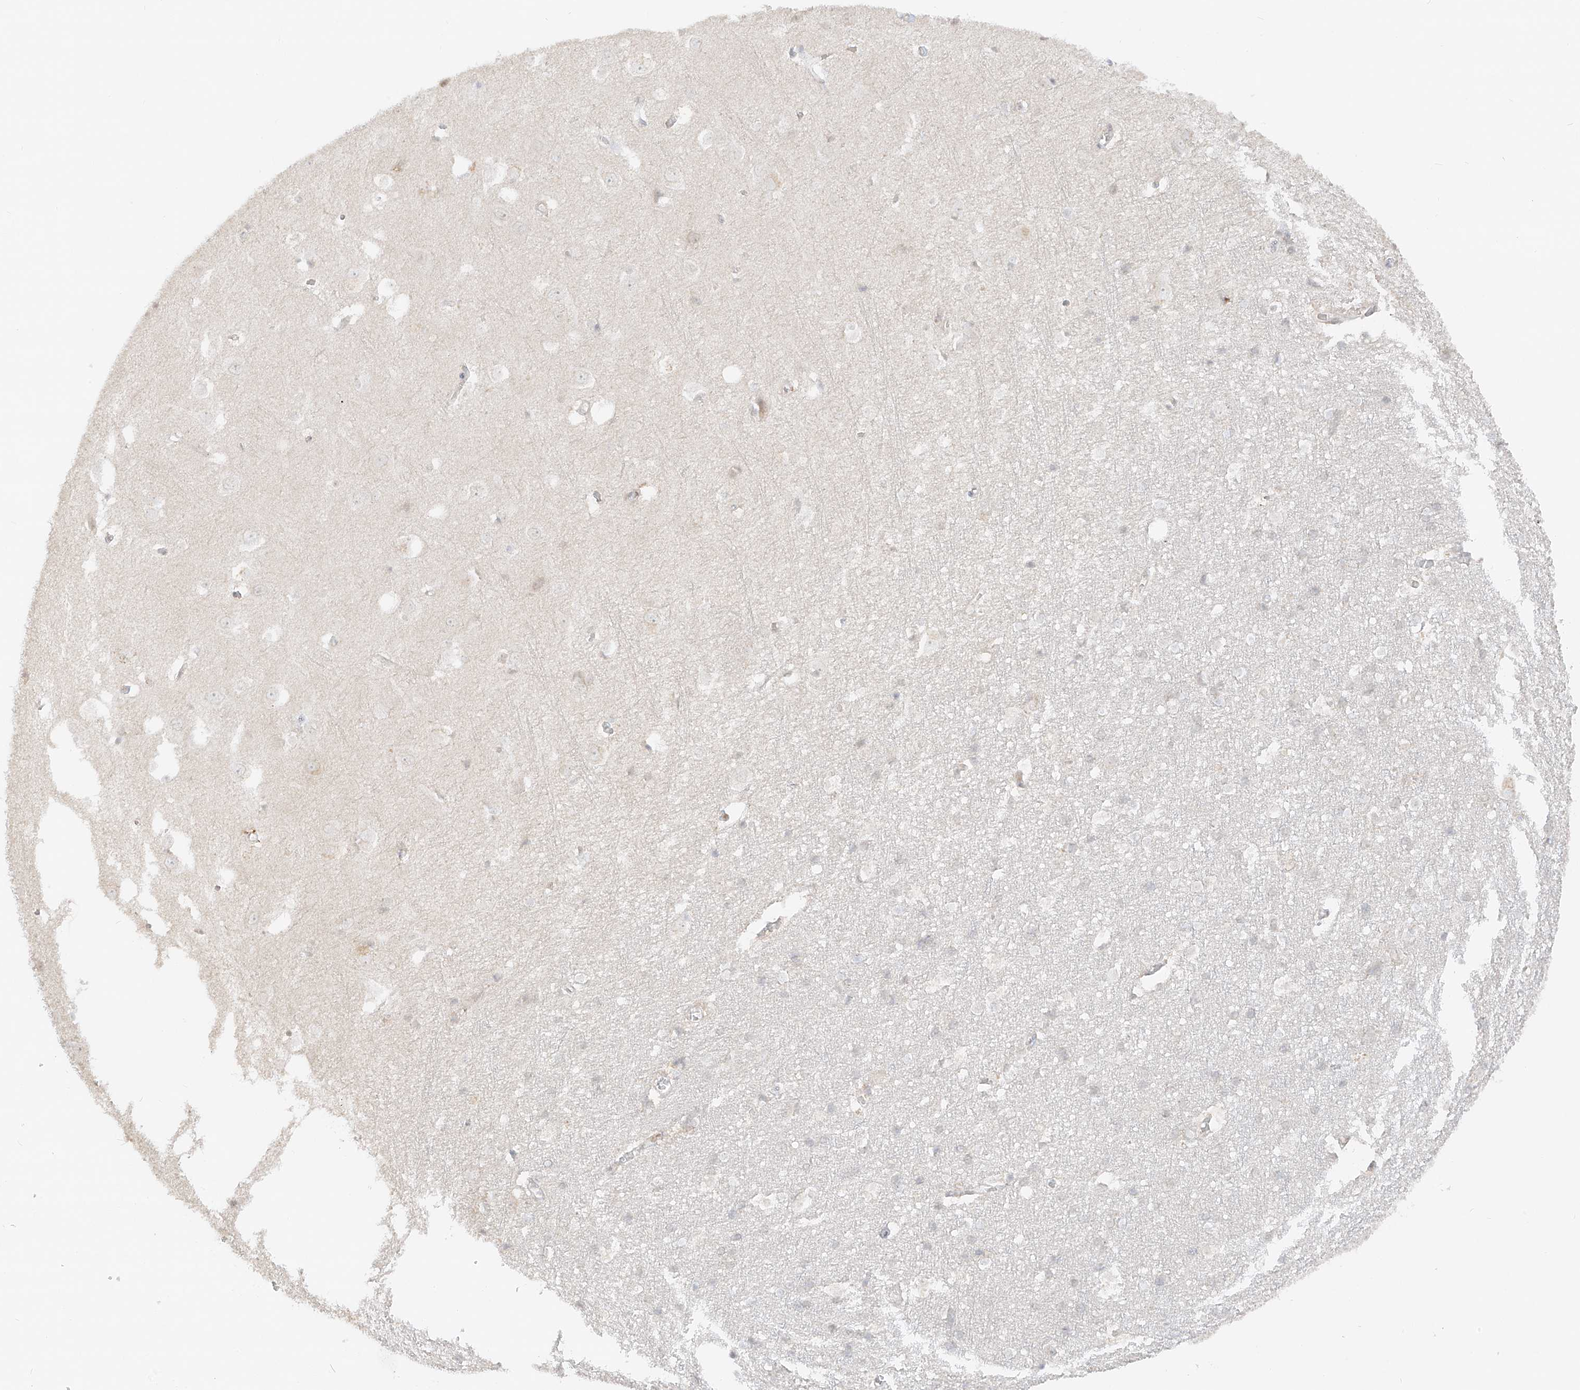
{"staining": {"intensity": "negative", "quantity": "none", "location": "none"}, "tissue": "cerebral cortex", "cell_type": "Endothelial cells", "image_type": "normal", "snomed": [{"axis": "morphology", "description": "Normal tissue, NOS"}, {"axis": "topography", "description": "Cerebral cortex"}], "caption": "Endothelial cells show no significant protein positivity in unremarkable cerebral cortex. Brightfield microscopy of IHC stained with DAB (3,3'-diaminobenzidine) (brown) and hematoxylin (blue), captured at high magnification.", "gene": "LIPT1", "patient": {"sex": "male", "age": 54}}